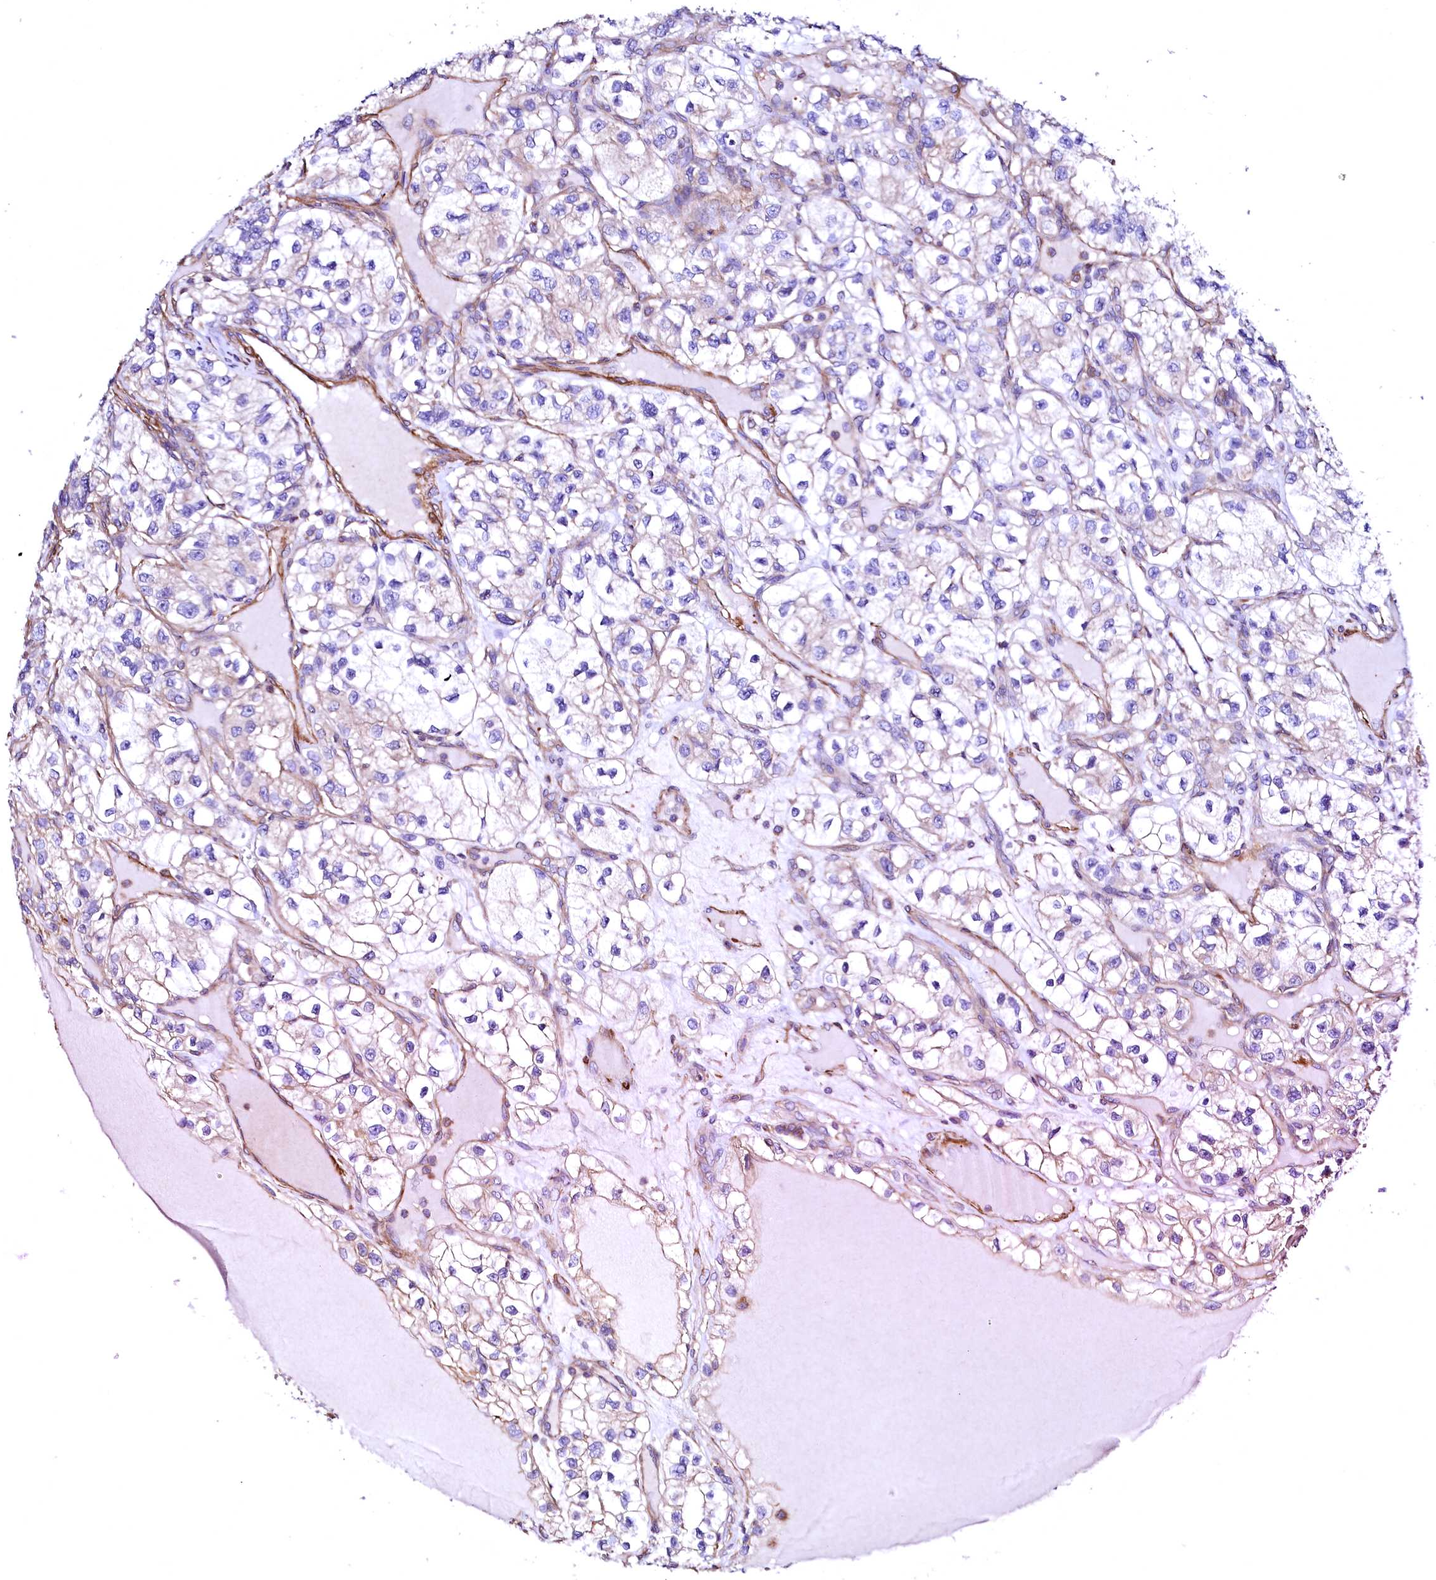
{"staining": {"intensity": "weak", "quantity": "<25%", "location": "cytoplasmic/membranous"}, "tissue": "renal cancer", "cell_type": "Tumor cells", "image_type": "cancer", "snomed": [{"axis": "morphology", "description": "Adenocarcinoma, NOS"}, {"axis": "topography", "description": "Kidney"}], "caption": "Tumor cells are negative for brown protein staining in adenocarcinoma (renal).", "gene": "GPR176", "patient": {"sex": "female", "age": 57}}